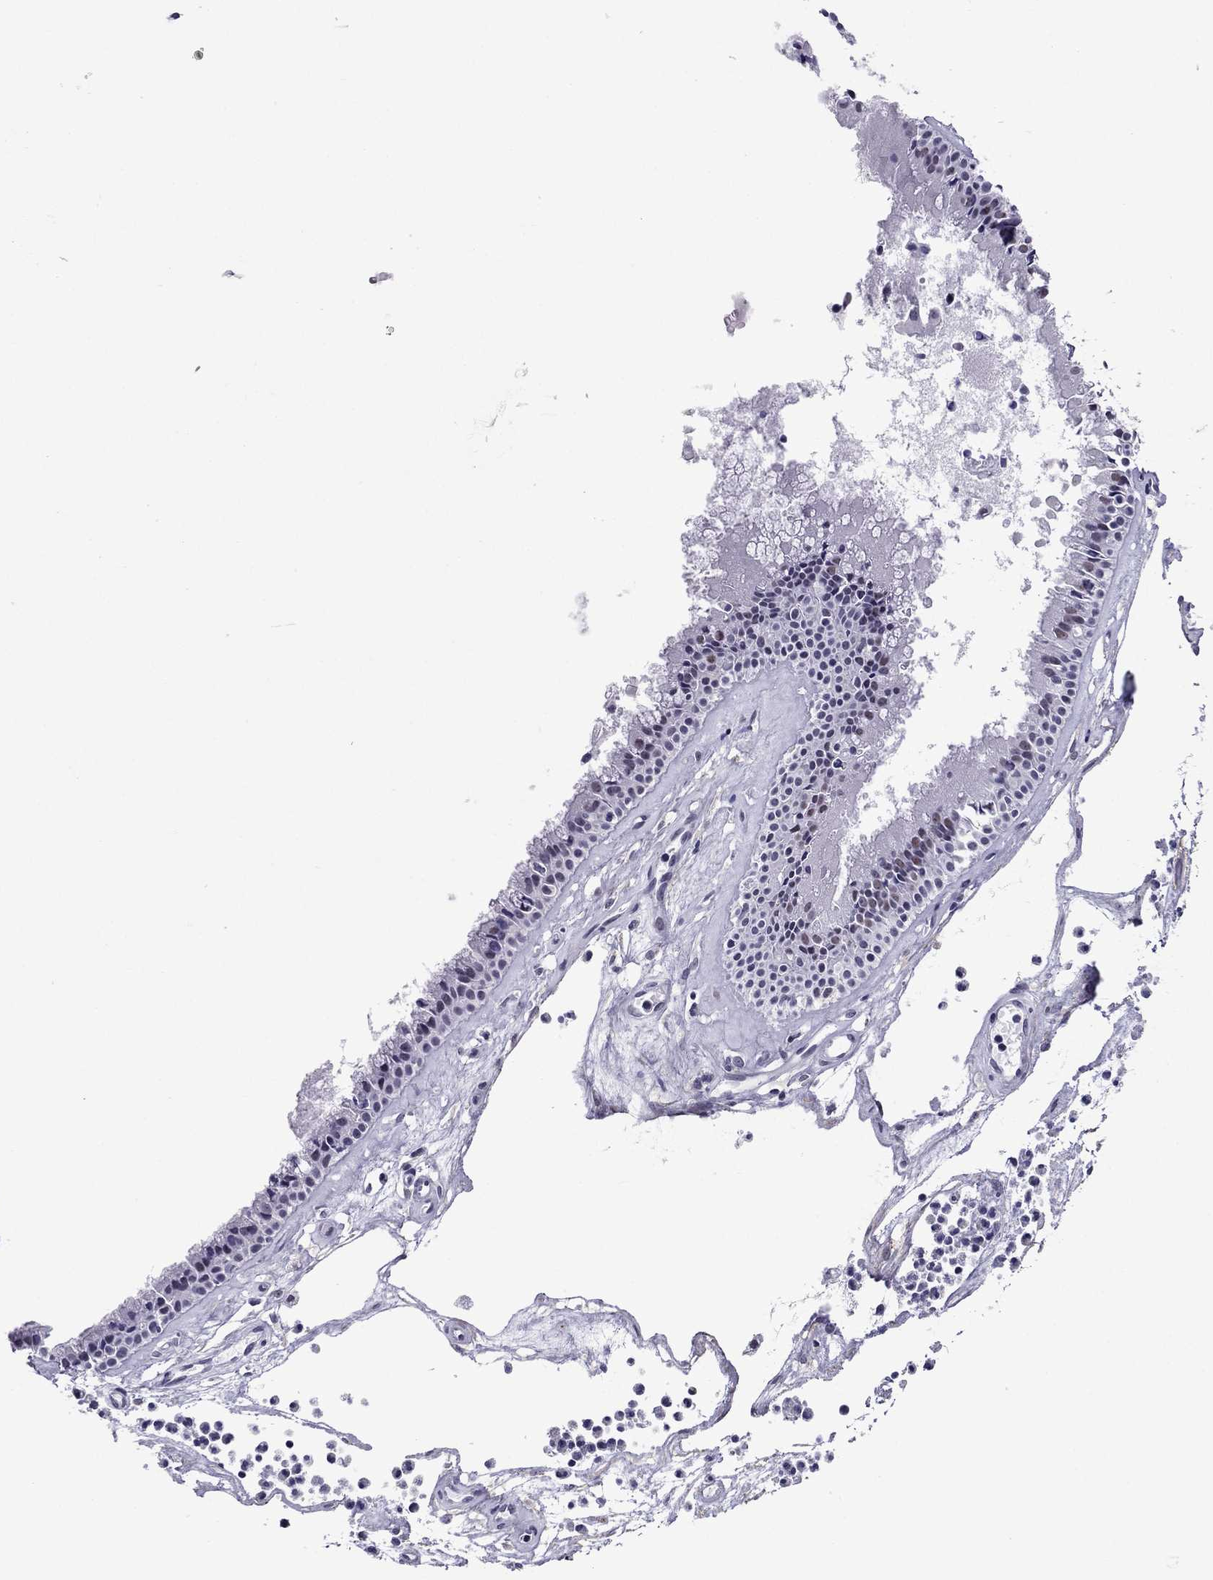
{"staining": {"intensity": "moderate", "quantity": "<25%", "location": "cytoplasmic/membranous"}, "tissue": "nasopharynx", "cell_type": "Respiratory epithelial cells", "image_type": "normal", "snomed": [{"axis": "morphology", "description": "Normal tissue, NOS"}, {"axis": "topography", "description": "Nasopharynx"}], "caption": "Moderate cytoplasmic/membranous staining for a protein is present in about <25% of respiratory epithelial cells of benign nasopharynx using immunohistochemistry.", "gene": "ZNF646", "patient": {"sex": "female", "age": 47}}